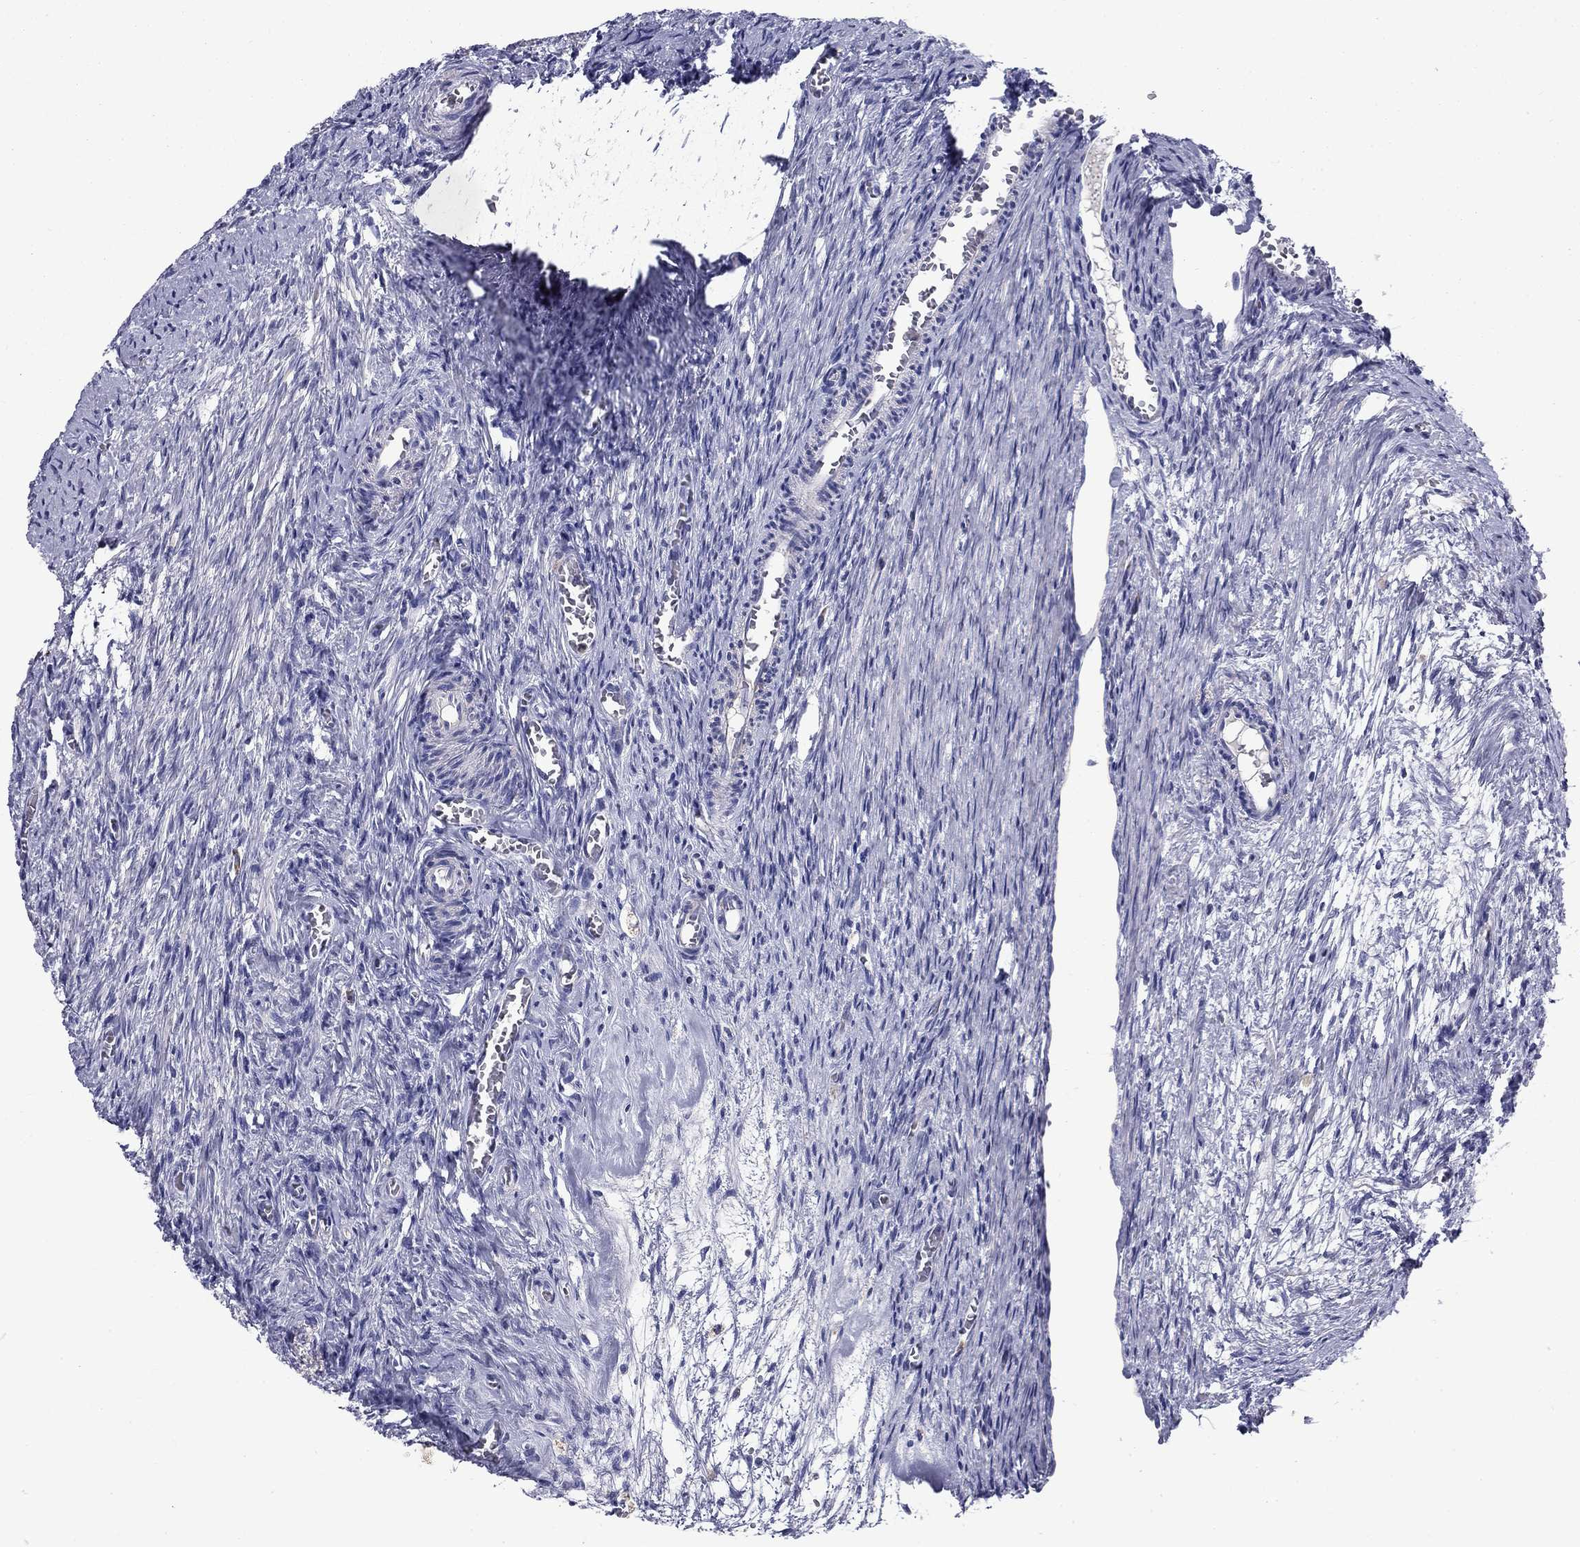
{"staining": {"intensity": "negative", "quantity": "none", "location": "none"}, "tissue": "ovary", "cell_type": "Ovarian stroma cells", "image_type": "normal", "snomed": [{"axis": "morphology", "description": "Normal tissue, NOS"}, {"axis": "topography", "description": "Ovary"}], "caption": "IHC image of normal ovary: human ovary stained with DAB demonstrates no significant protein positivity in ovarian stroma cells. The staining is performed using DAB (3,3'-diaminobenzidine) brown chromogen with nuclei counter-stained in using hematoxylin.", "gene": "NDUFA4L2", "patient": {"sex": "female", "age": 39}}